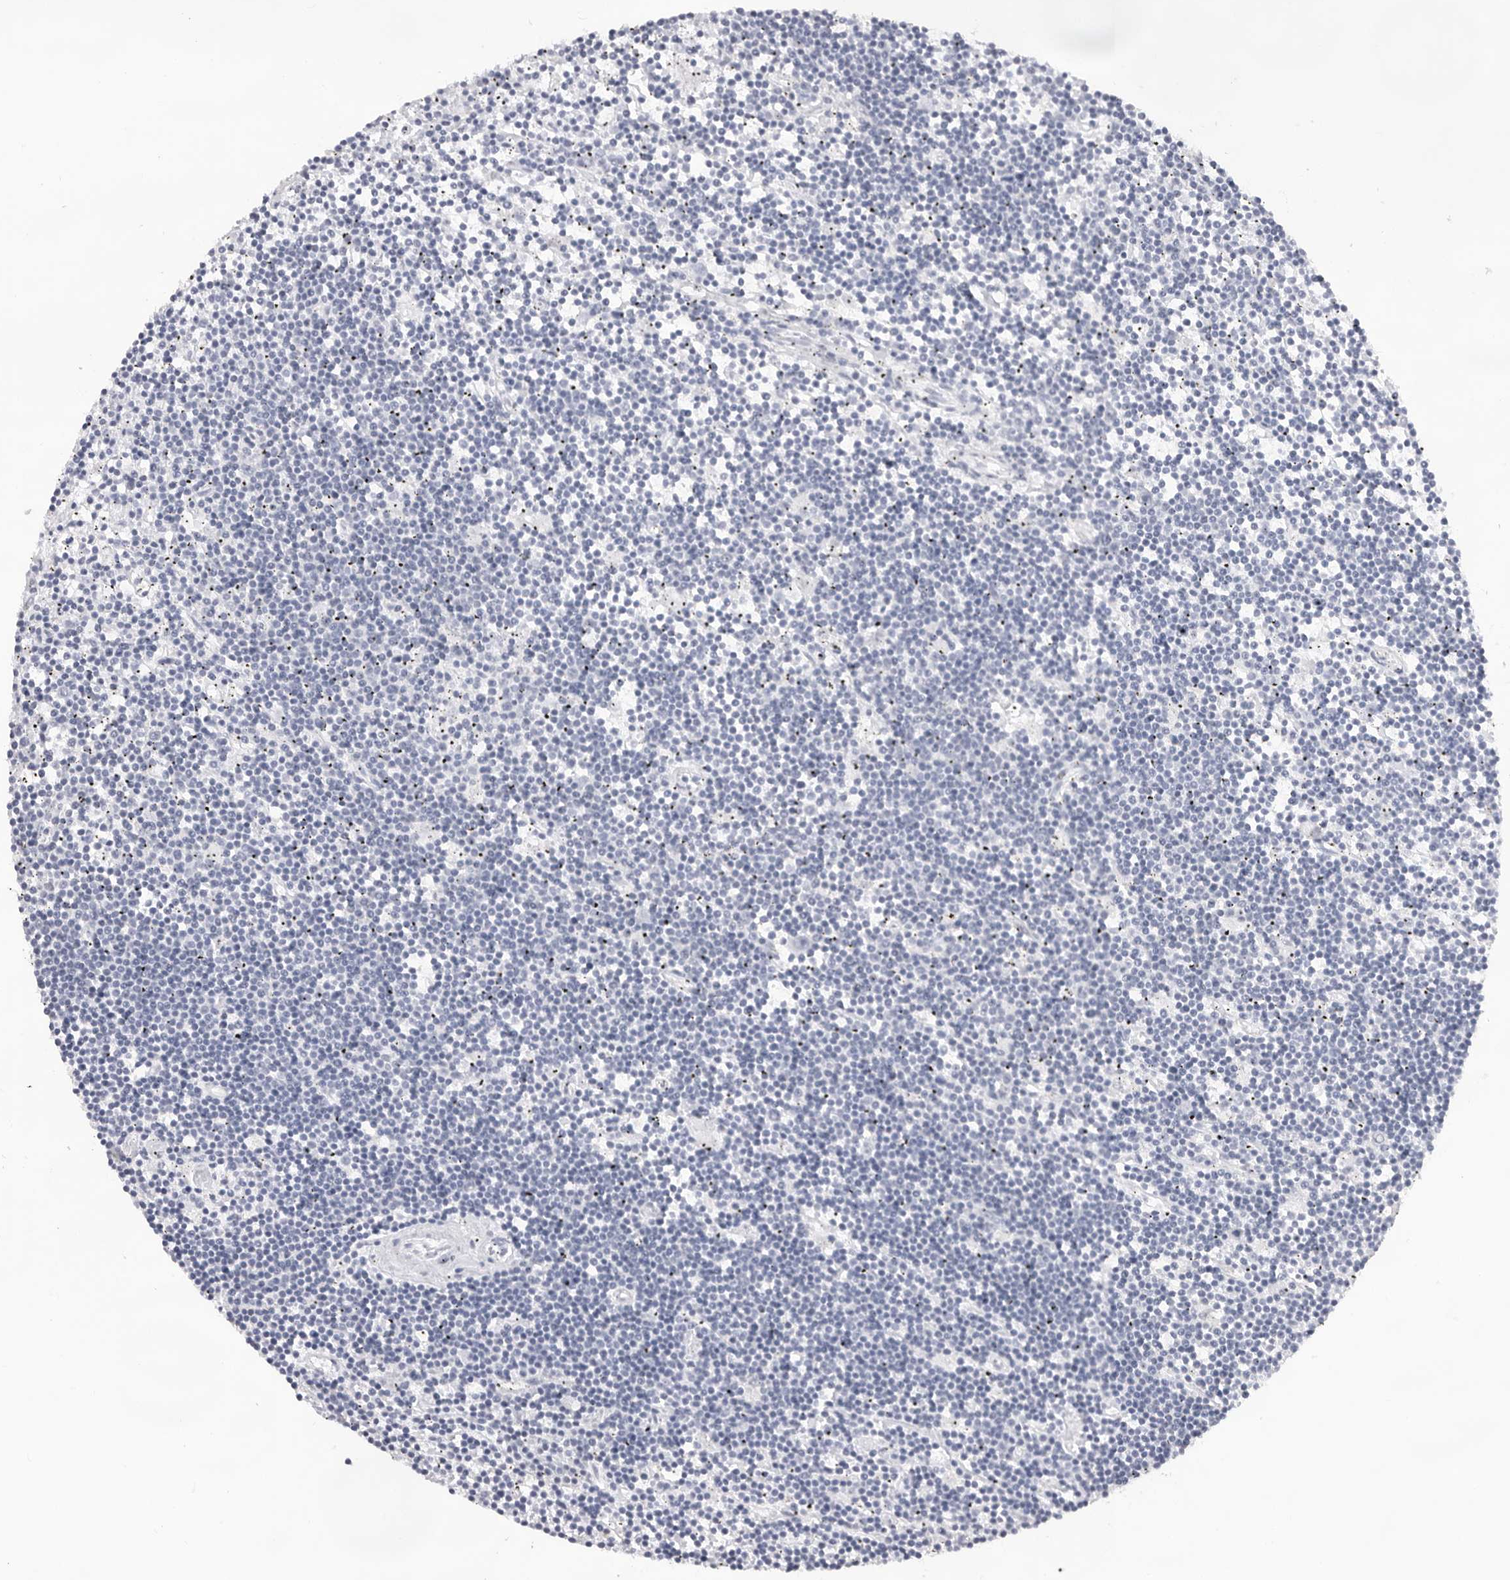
{"staining": {"intensity": "negative", "quantity": "none", "location": "none"}, "tissue": "lymphoma", "cell_type": "Tumor cells", "image_type": "cancer", "snomed": [{"axis": "morphology", "description": "Malignant lymphoma, non-Hodgkin's type, Low grade"}, {"axis": "topography", "description": "Spleen"}], "caption": "Immunohistochemical staining of human low-grade malignant lymphoma, non-Hodgkin's type shows no significant positivity in tumor cells.", "gene": "KLK12", "patient": {"sex": "male", "age": 76}}